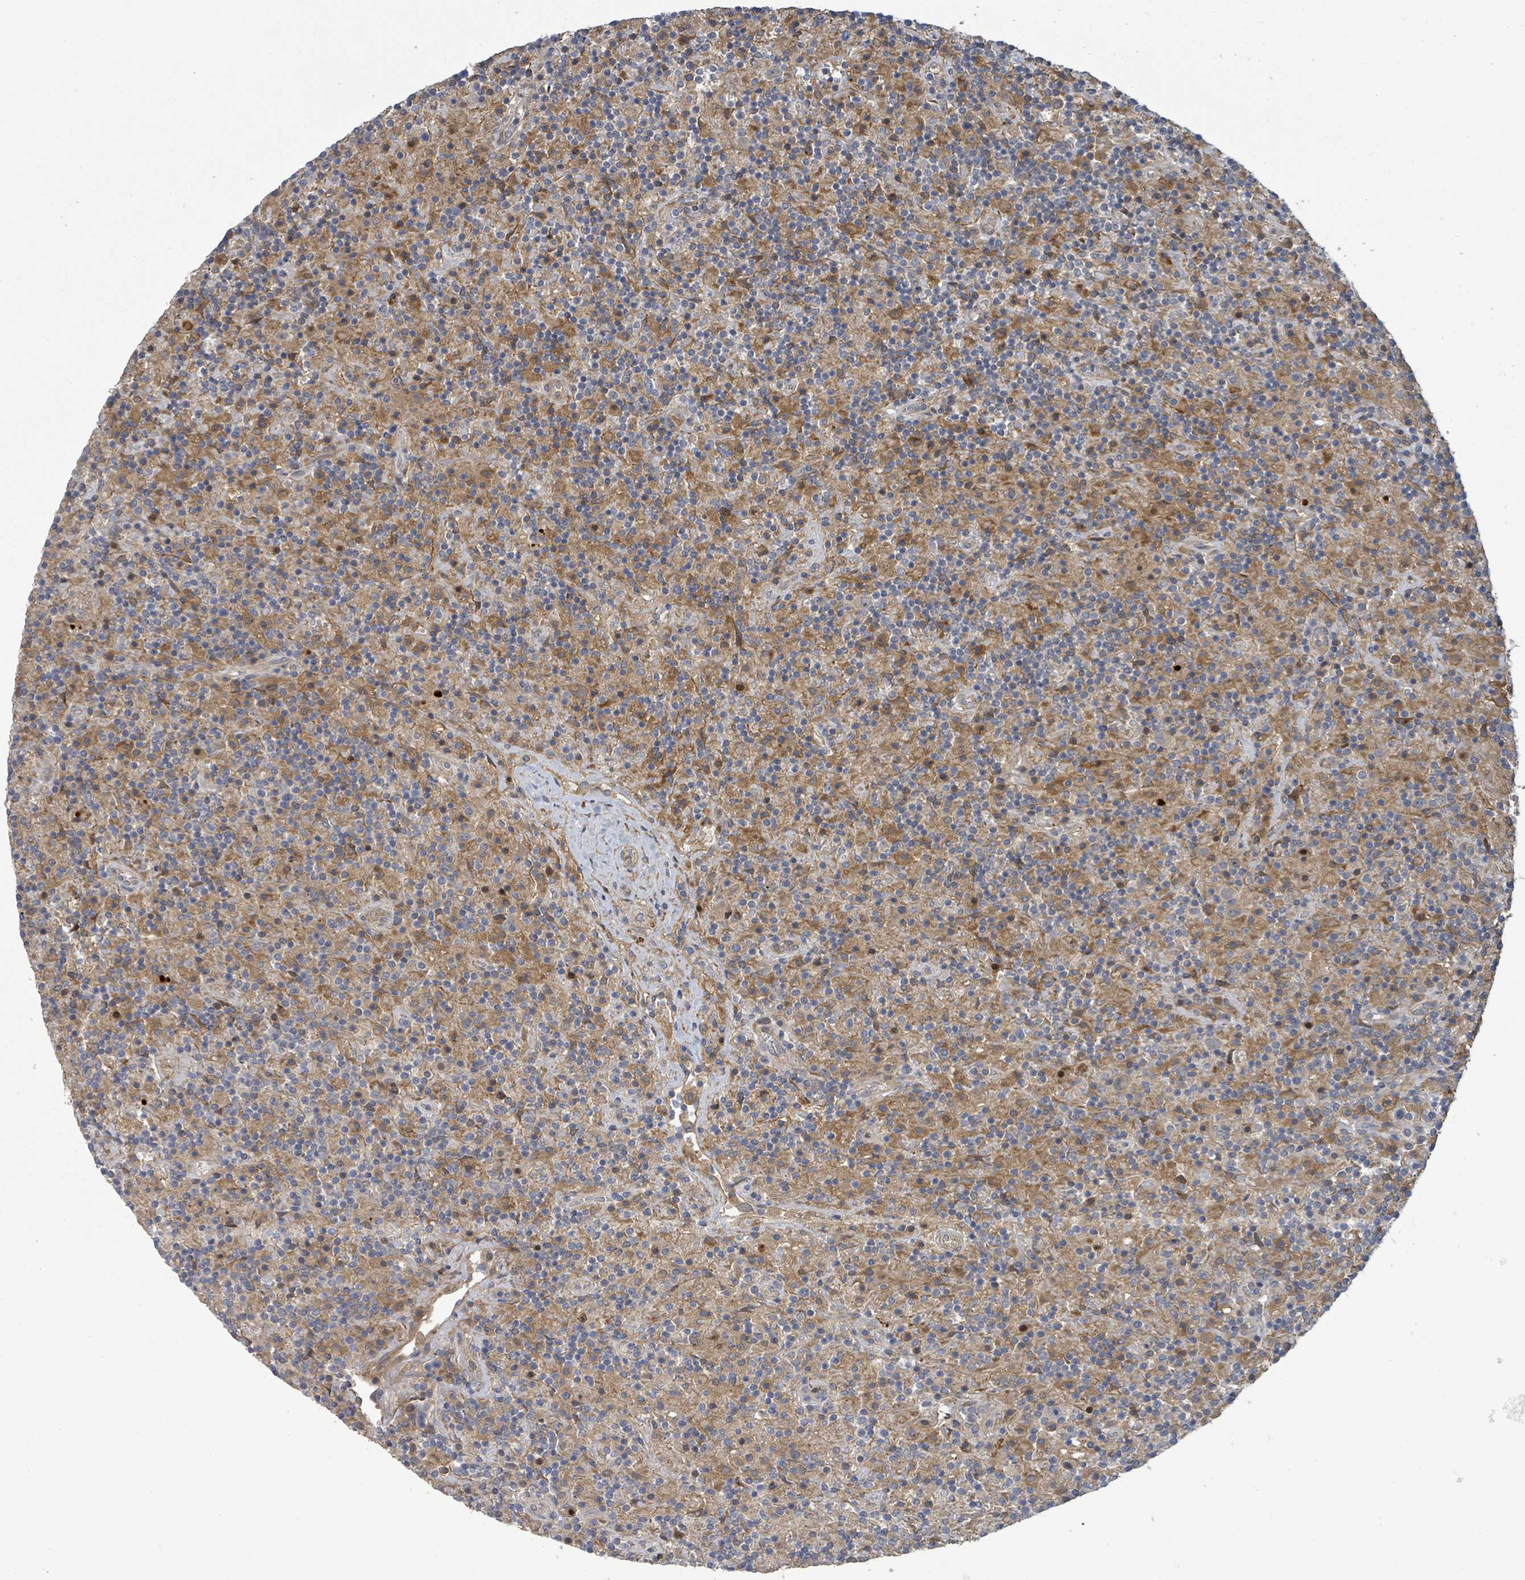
{"staining": {"intensity": "weak", "quantity": "<25%", "location": "cytoplasmic/membranous"}, "tissue": "lymphoma", "cell_type": "Tumor cells", "image_type": "cancer", "snomed": [{"axis": "morphology", "description": "Hodgkin's disease, NOS"}, {"axis": "topography", "description": "Lymph node"}], "caption": "IHC of Hodgkin's disease displays no positivity in tumor cells. The staining was performed using DAB (3,3'-diaminobenzidine) to visualize the protein expression in brown, while the nuclei were stained in blue with hematoxylin (Magnification: 20x).", "gene": "STARD4", "patient": {"sex": "male", "age": 70}}